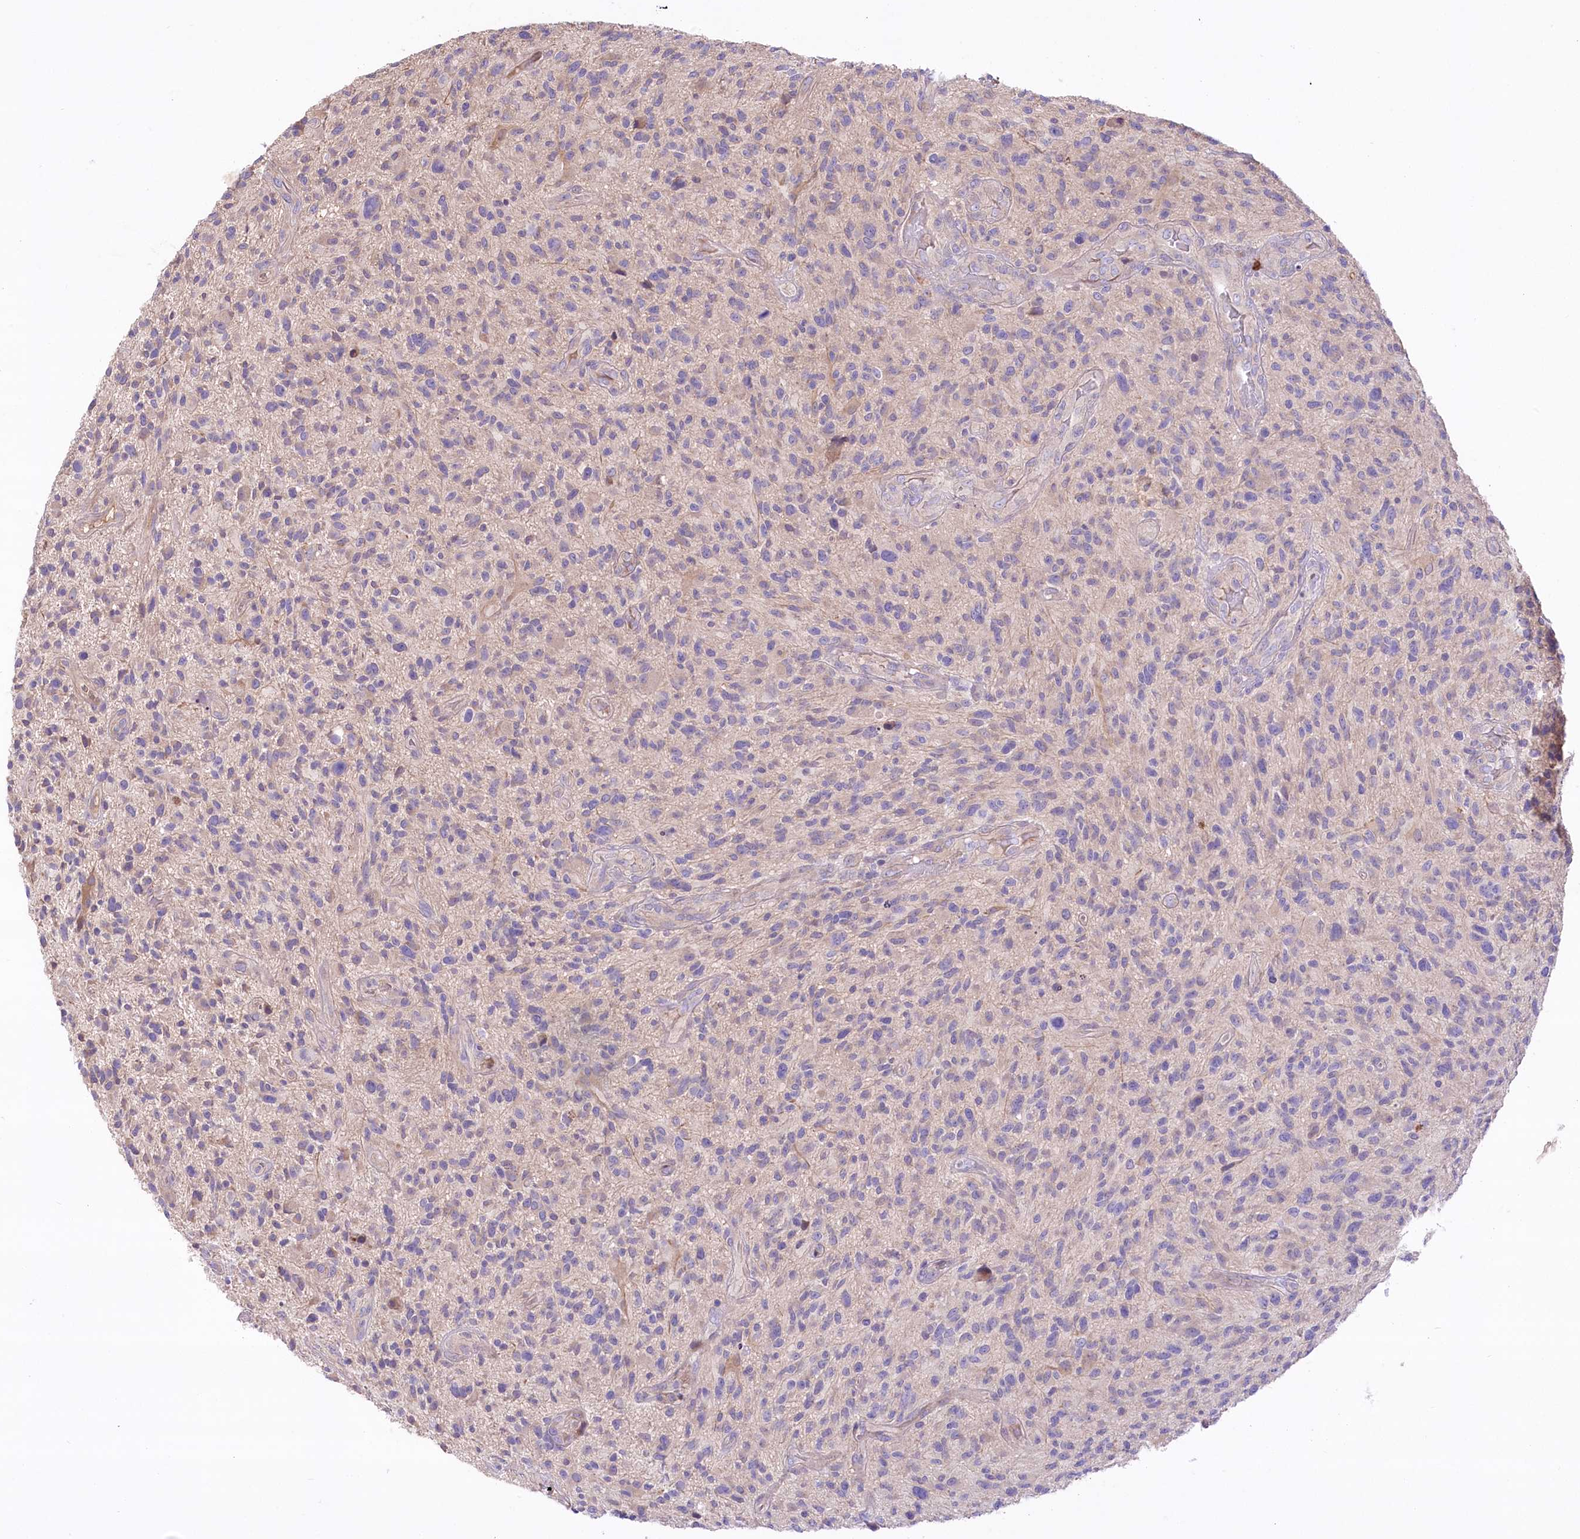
{"staining": {"intensity": "negative", "quantity": "none", "location": "none"}, "tissue": "glioma", "cell_type": "Tumor cells", "image_type": "cancer", "snomed": [{"axis": "morphology", "description": "Glioma, malignant, High grade"}, {"axis": "topography", "description": "Brain"}], "caption": "An immunohistochemistry (IHC) histopathology image of glioma is shown. There is no staining in tumor cells of glioma.", "gene": "PBLD", "patient": {"sex": "male", "age": 47}}